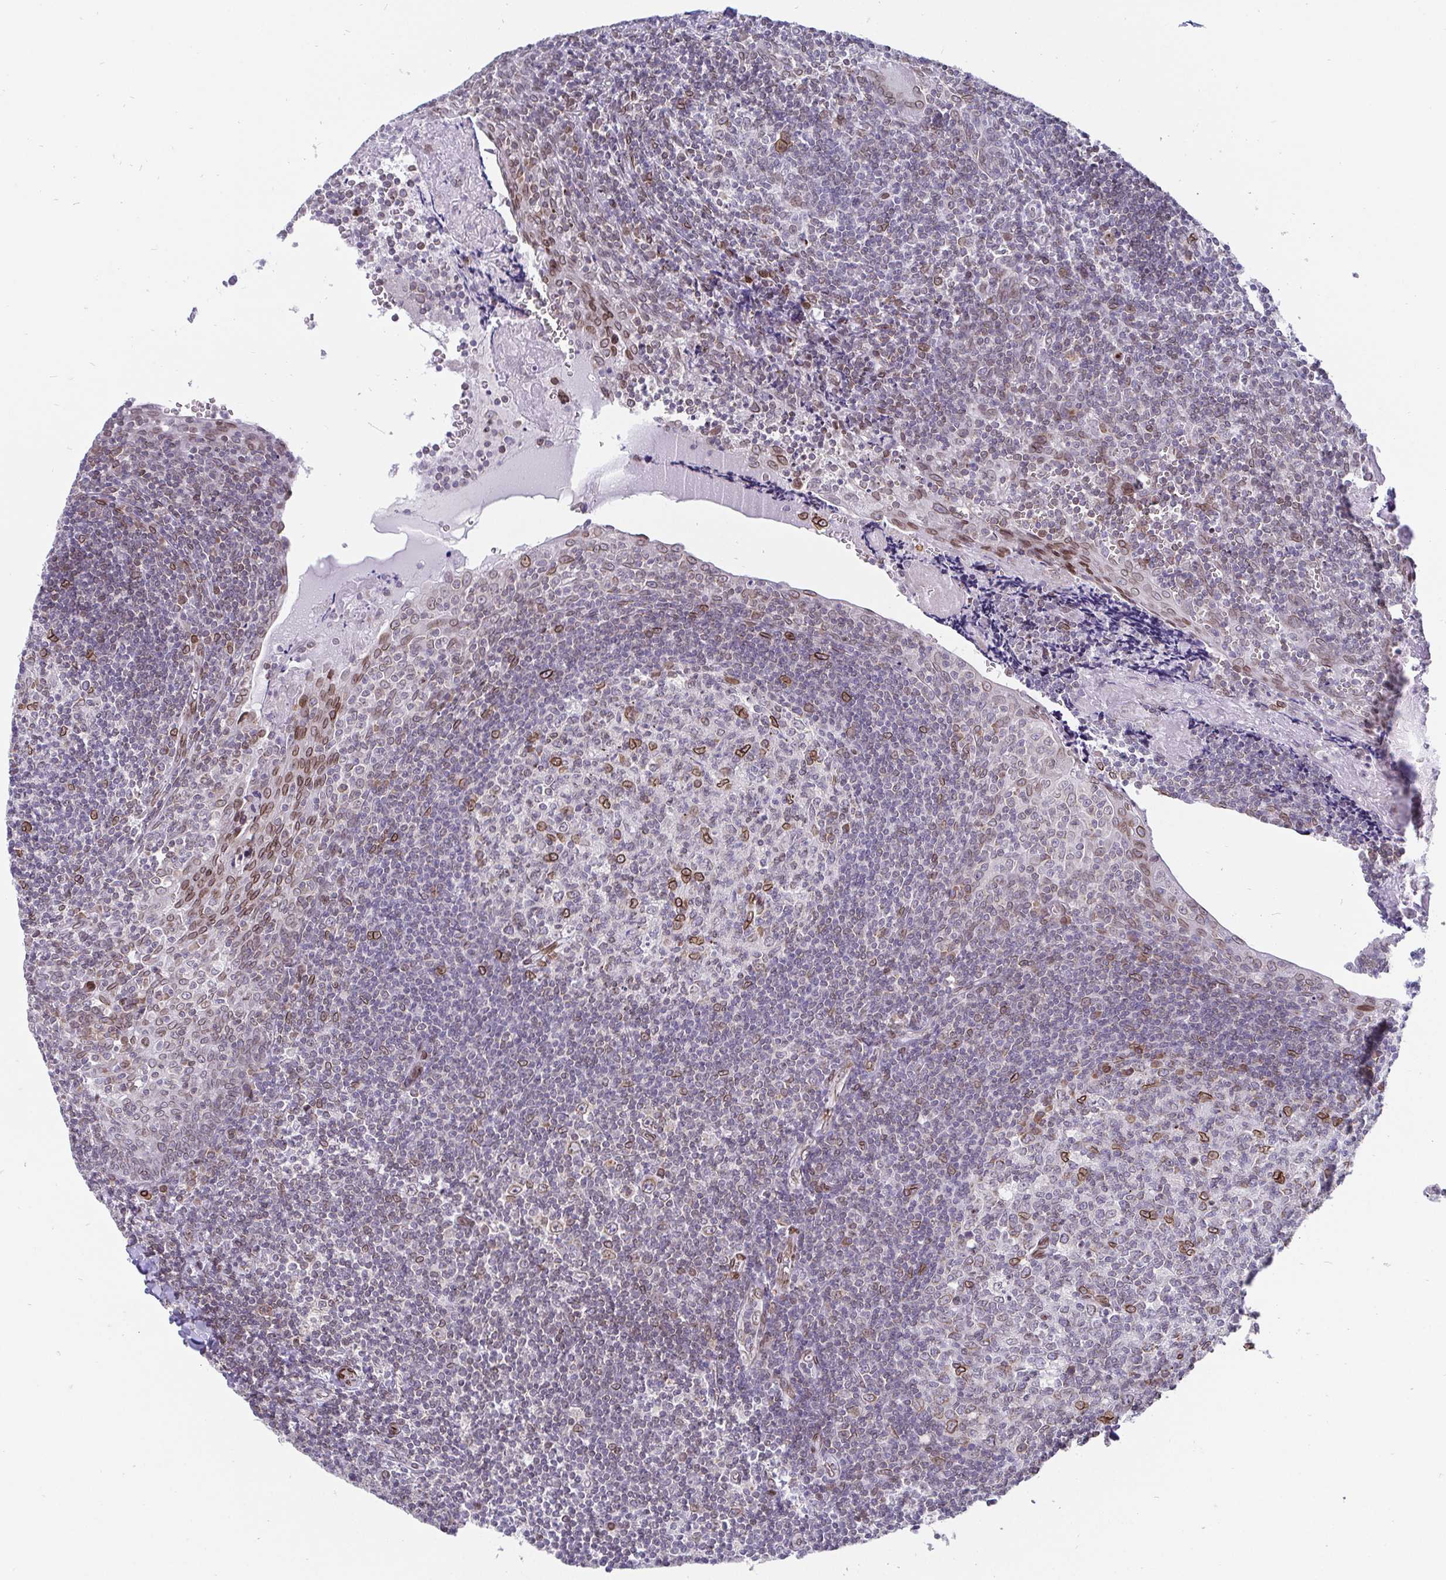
{"staining": {"intensity": "moderate", "quantity": "<25%", "location": "cytoplasmic/membranous,nuclear"}, "tissue": "tonsil", "cell_type": "Germinal center cells", "image_type": "normal", "snomed": [{"axis": "morphology", "description": "Normal tissue, NOS"}, {"axis": "morphology", "description": "Inflammation, NOS"}, {"axis": "topography", "description": "Tonsil"}], "caption": "Tonsil was stained to show a protein in brown. There is low levels of moderate cytoplasmic/membranous,nuclear staining in about <25% of germinal center cells.", "gene": "EMD", "patient": {"sex": "female", "age": 31}}